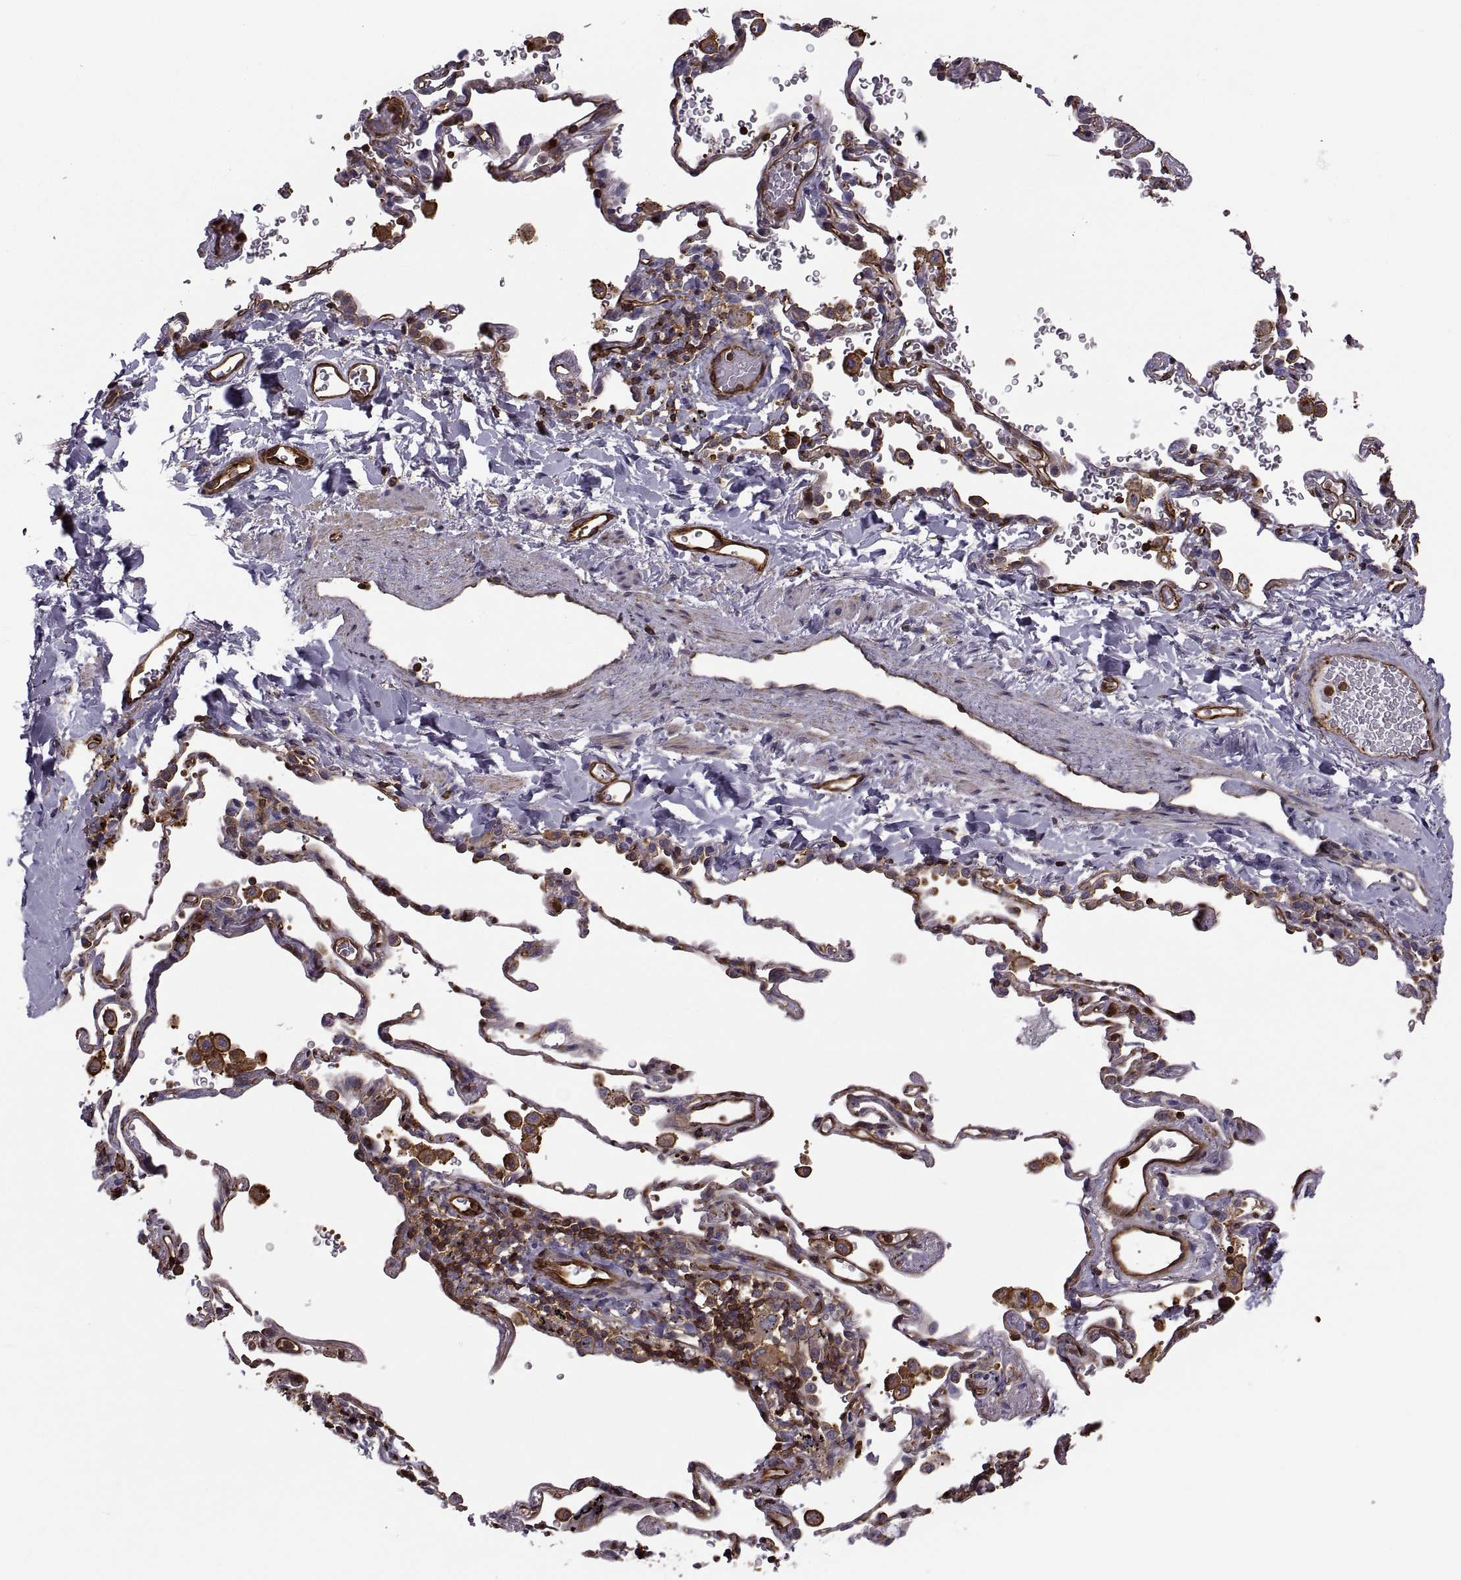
{"staining": {"intensity": "negative", "quantity": "none", "location": "none"}, "tissue": "soft tissue", "cell_type": "Chondrocytes", "image_type": "normal", "snomed": [{"axis": "morphology", "description": "Normal tissue, NOS"}, {"axis": "morphology", "description": "Adenocarcinoma, NOS"}, {"axis": "topography", "description": "Cartilage tissue"}, {"axis": "topography", "description": "Lung"}], "caption": "High power microscopy image of an immunohistochemistry image of unremarkable soft tissue, revealing no significant positivity in chondrocytes. (Brightfield microscopy of DAB IHC at high magnification).", "gene": "MYH9", "patient": {"sex": "male", "age": 59}}